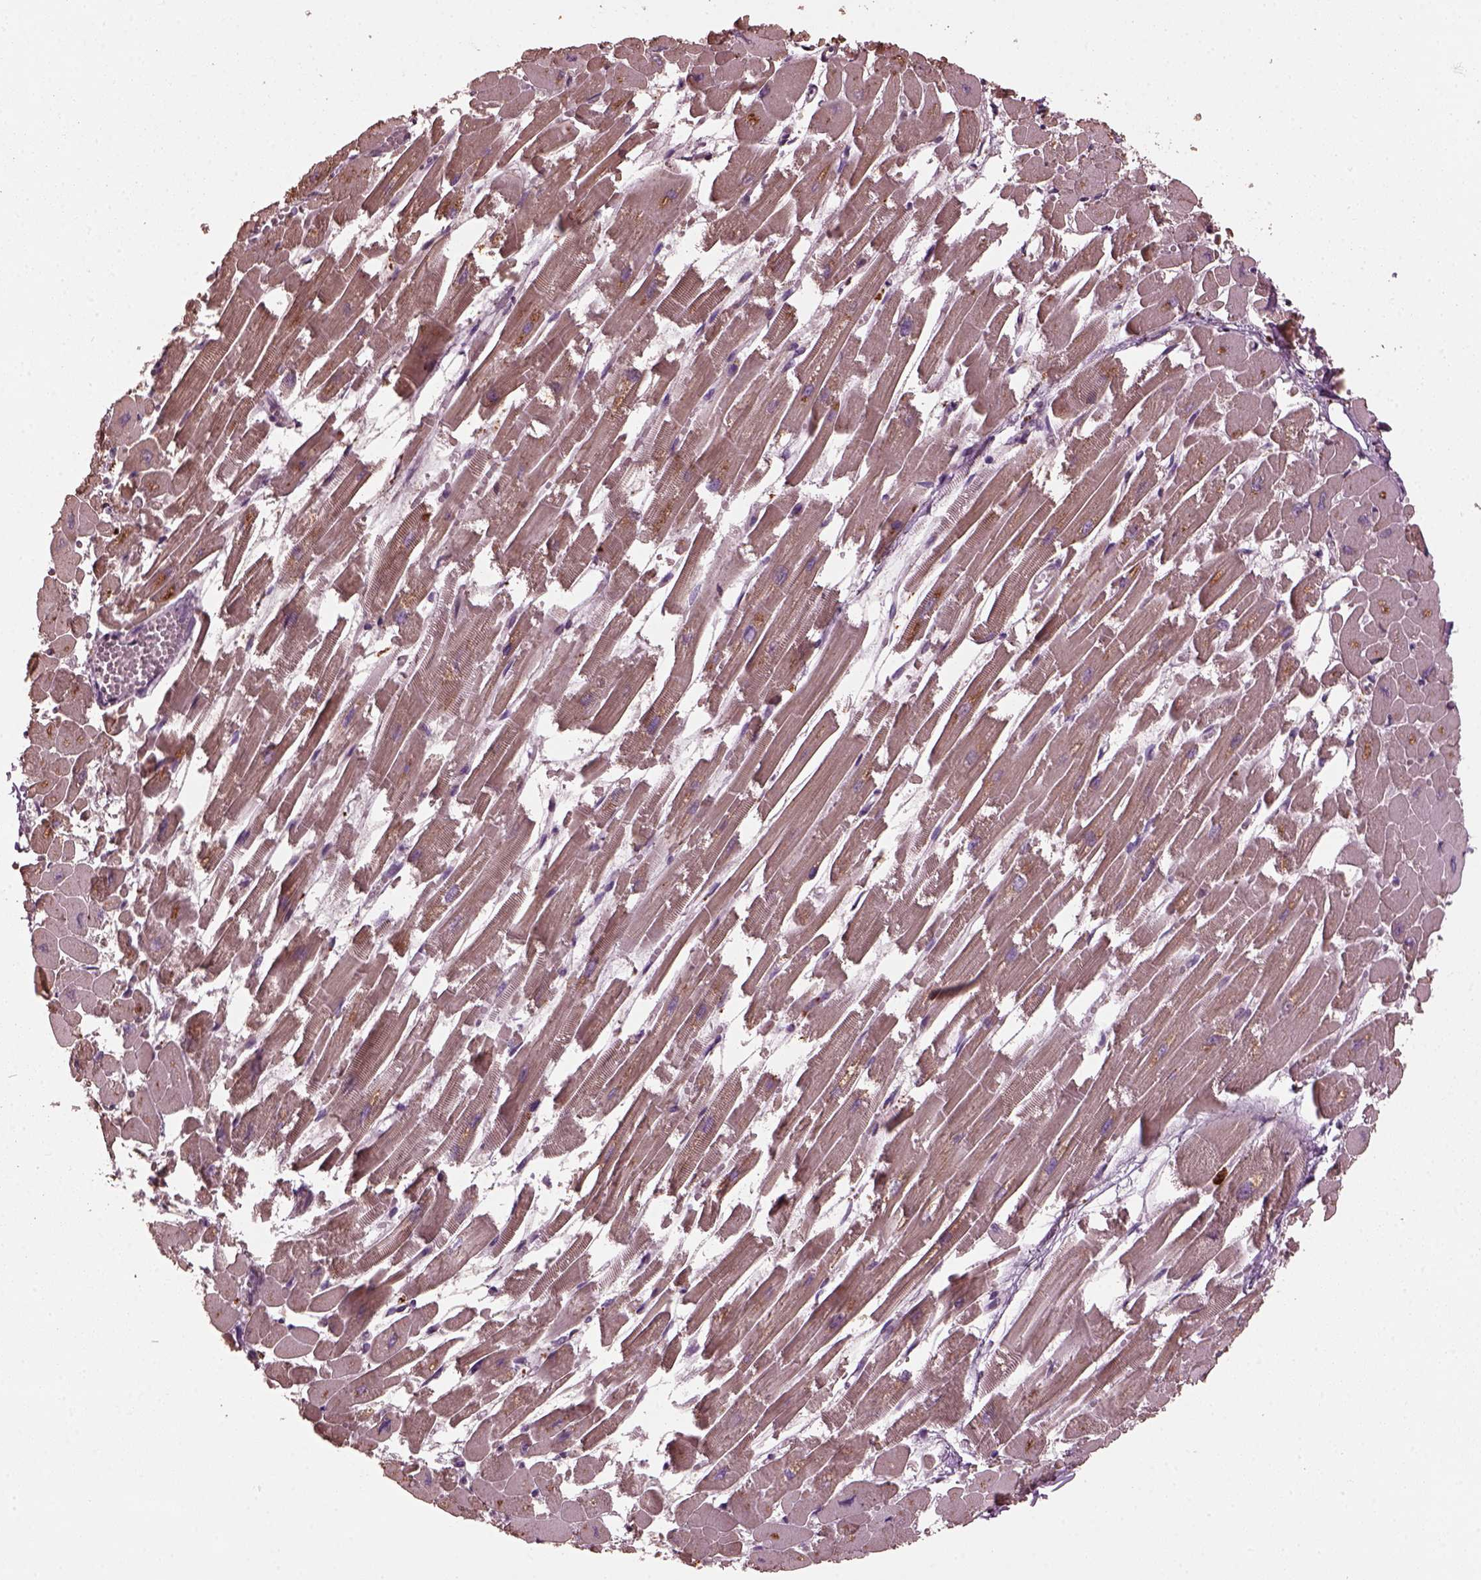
{"staining": {"intensity": "weak", "quantity": "25%-75%", "location": "cytoplasmic/membranous"}, "tissue": "heart muscle", "cell_type": "Cardiomyocytes", "image_type": "normal", "snomed": [{"axis": "morphology", "description": "Normal tissue, NOS"}, {"axis": "topography", "description": "Heart"}], "caption": "Immunohistochemistry of benign heart muscle reveals low levels of weak cytoplasmic/membranous positivity in about 25%-75% of cardiomyocytes. The staining is performed using DAB brown chromogen to label protein expression. The nuclei are counter-stained blue using hematoxylin.", "gene": "RUFY3", "patient": {"sex": "female", "age": 52}}